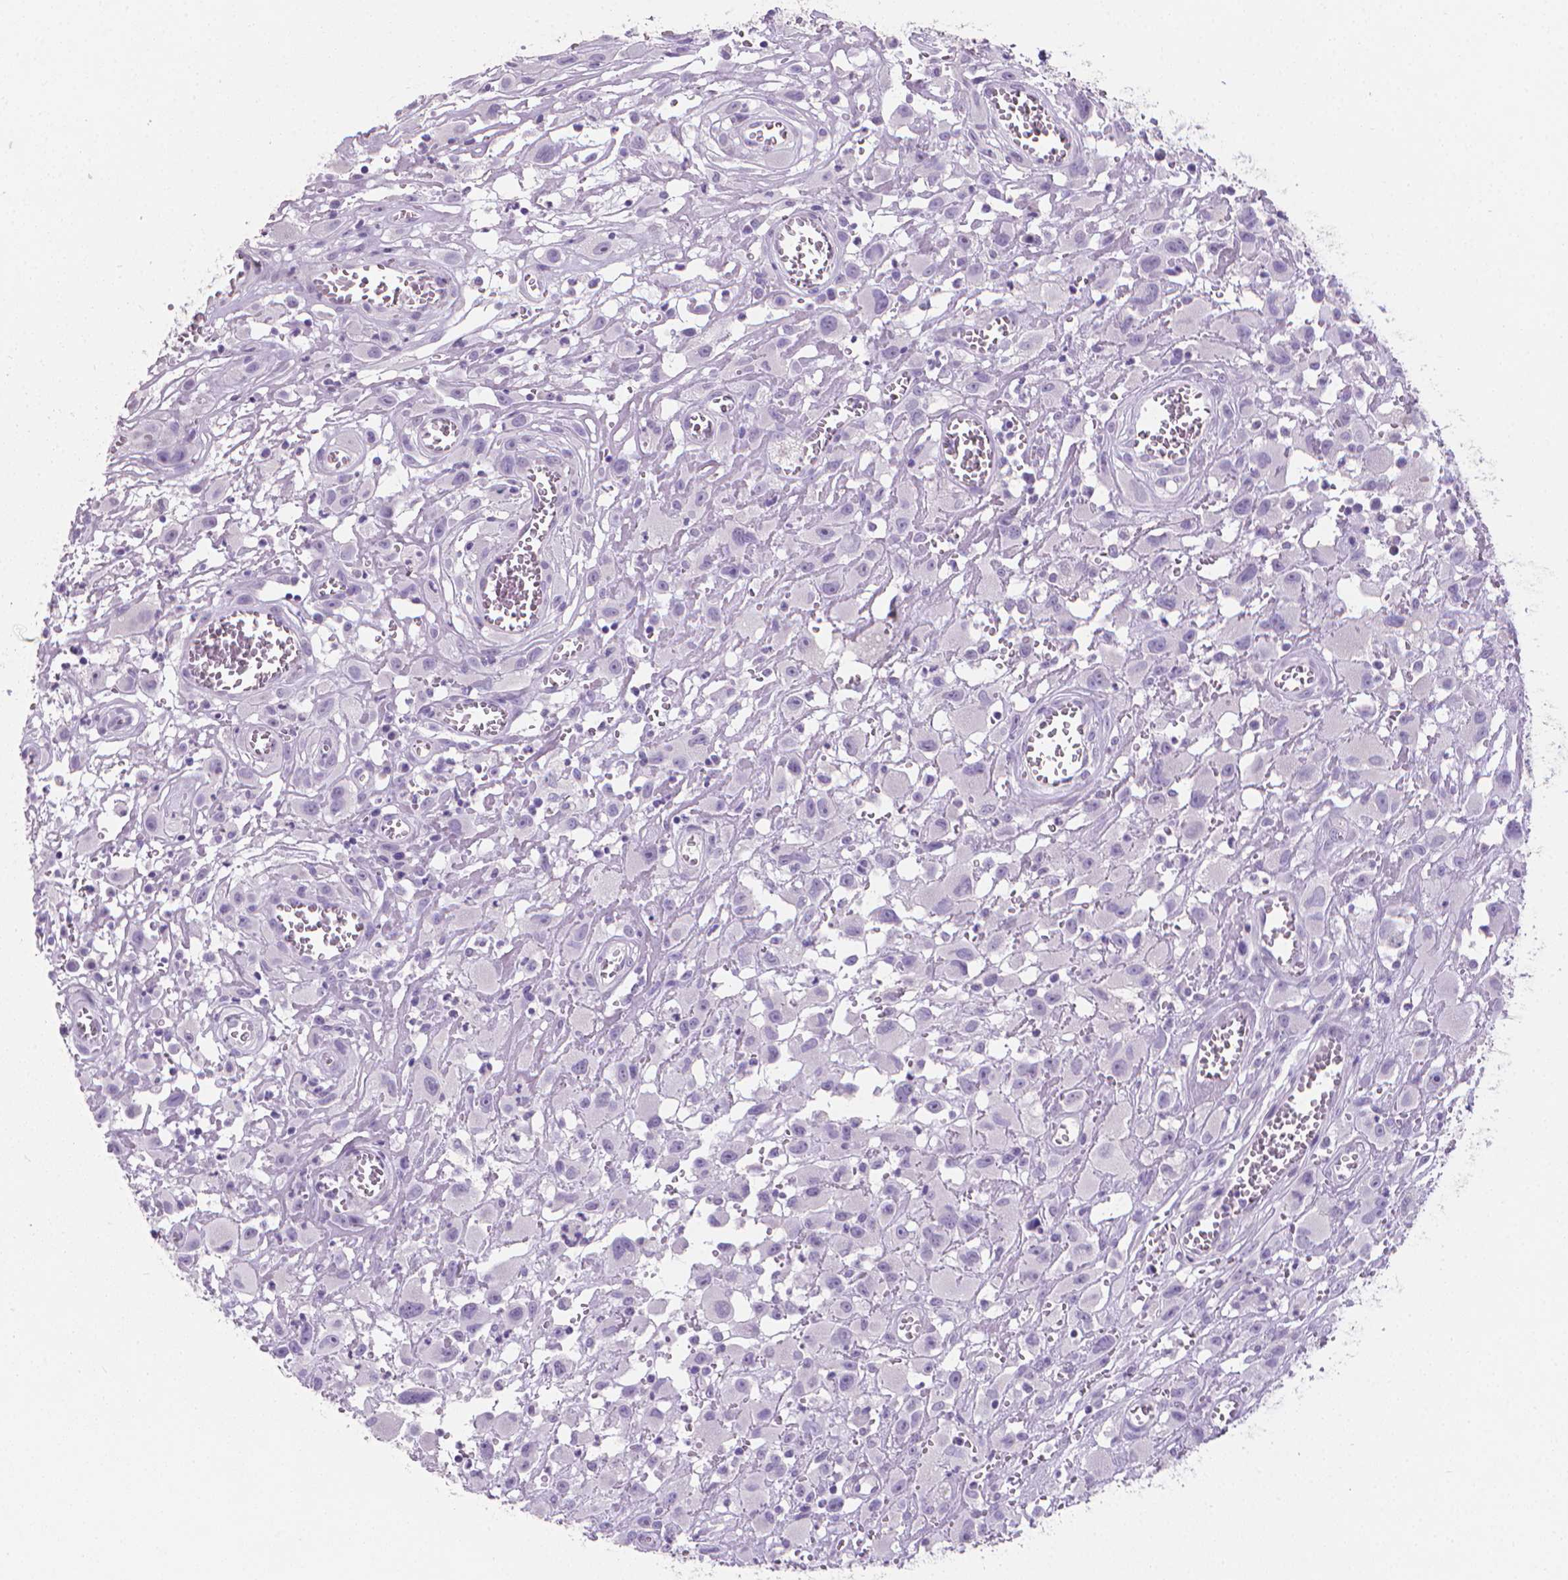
{"staining": {"intensity": "negative", "quantity": "none", "location": "none"}, "tissue": "head and neck cancer", "cell_type": "Tumor cells", "image_type": "cancer", "snomed": [{"axis": "morphology", "description": "Squamous cell carcinoma, NOS"}, {"axis": "morphology", "description": "Squamous cell carcinoma, metastatic, NOS"}, {"axis": "topography", "description": "Oral tissue"}, {"axis": "topography", "description": "Head-Neck"}], "caption": "This histopathology image is of metastatic squamous cell carcinoma (head and neck) stained with immunohistochemistry to label a protein in brown with the nuclei are counter-stained blue. There is no staining in tumor cells.", "gene": "XPNPEP2", "patient": {"sex": "female", "age": 85}}